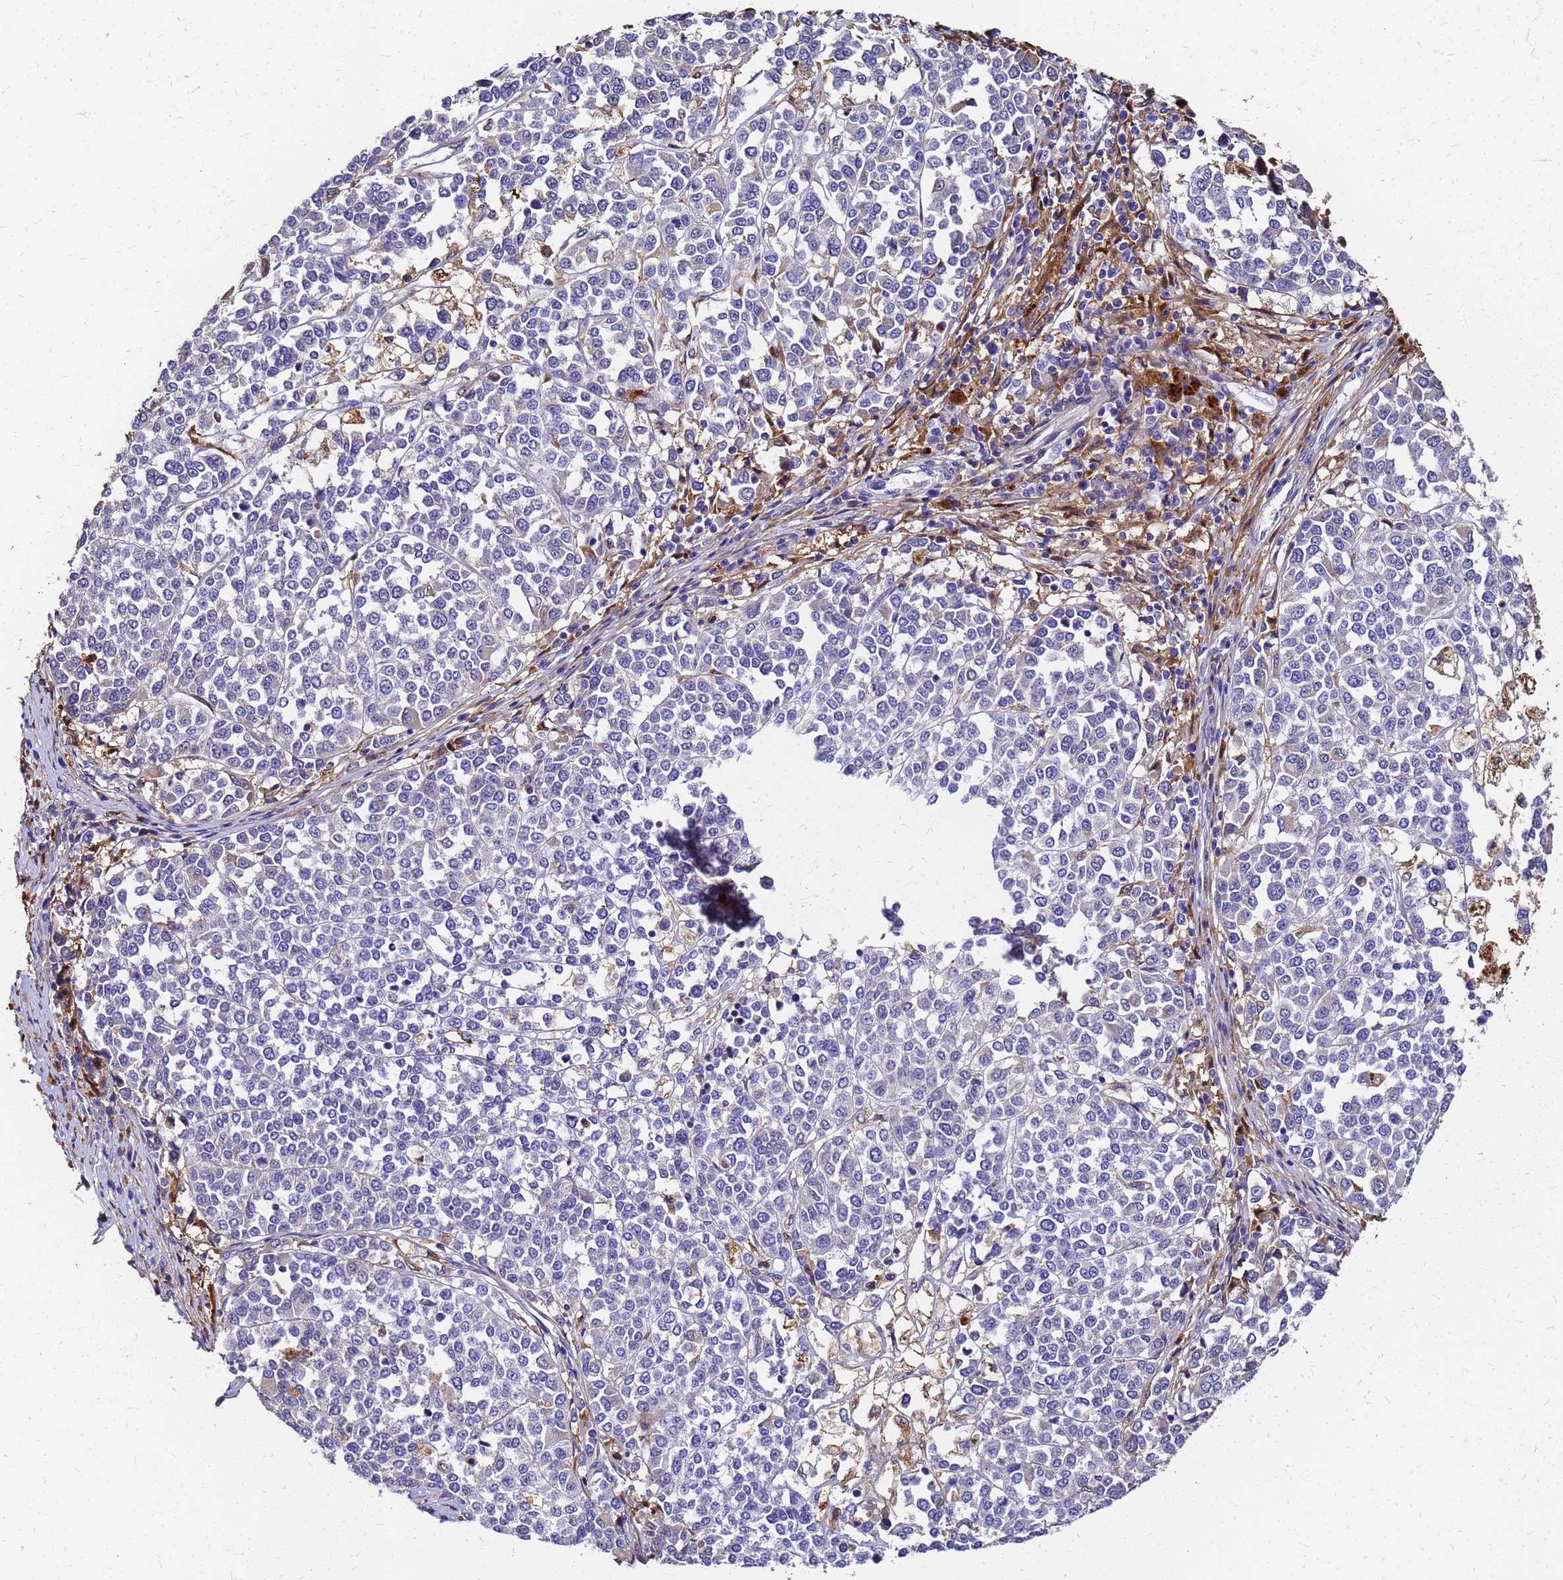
{"staining": {"intensity": "negative", "quantity": "none", "location": "none"}, "tissue": "melanoma", "cell_type": "Tumor cells", "image_type": "cancer", "snomed": [{"axis": "morphology", "description": "Malignant melanoma, Metastatic site"}, {"axis": "topography", "description": "Lymph node"}], "caption": "A high-resolution photomicrograph shows IHC staining of malignant melanoma (metastatic site), which demonstrates no significant positivity in tumor cells. The staining is performed using DAB brown chromogen with nuclei counter-stained in using hematoxylin.", "gene": "S100A11", "patient": {"sex": "male", "age": 44}}